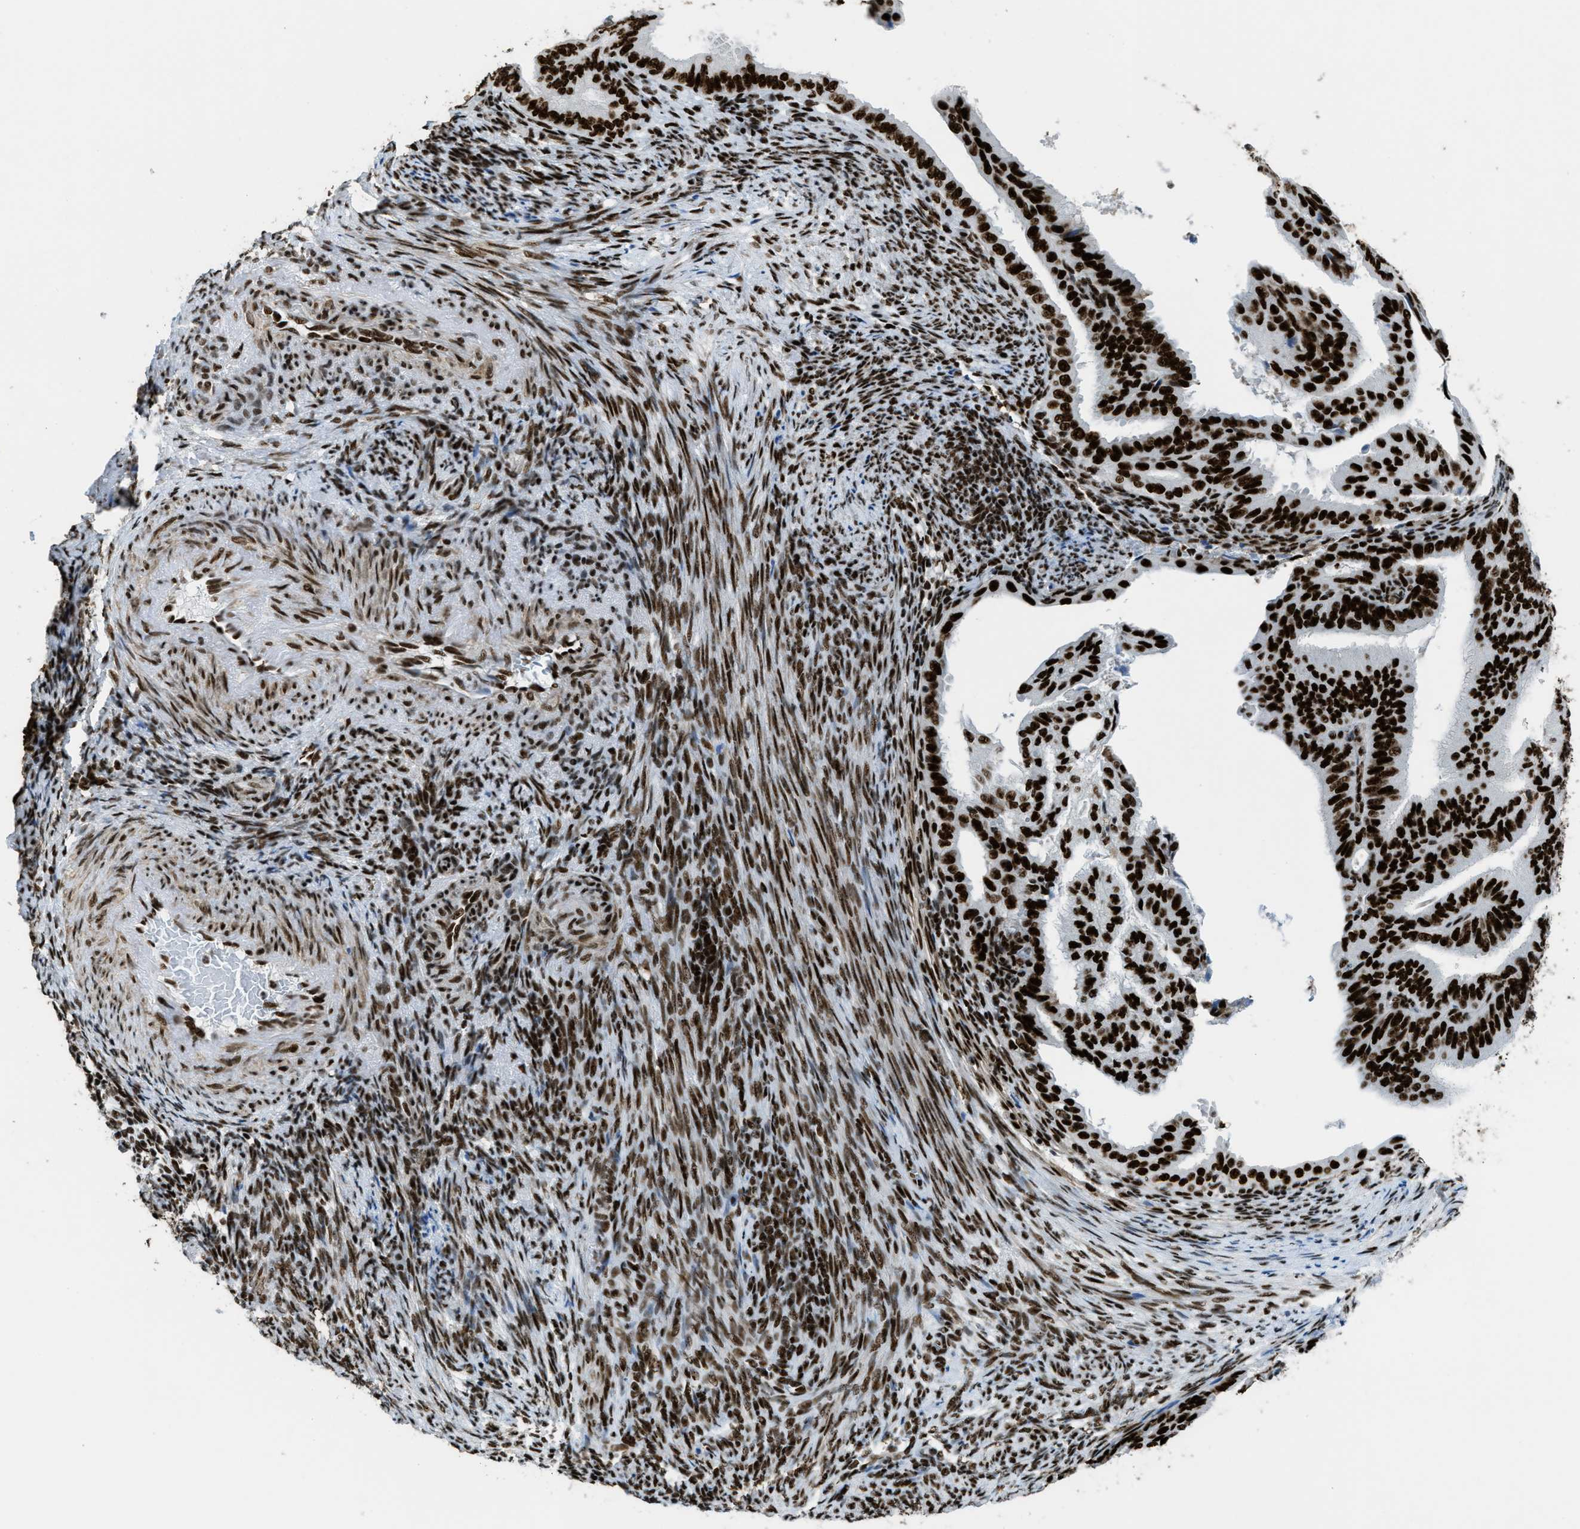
{"staining": {"intensity": "strong", "quantity": ">75%", "location": "nuclear"}, "tissue": "endometrial cancer", "cell_type": "Tumor cells", "image_type": "cancer", "snomed": [{"axis": "morphology", "description": "Adenocarcinoma, NOS"}, {"axis": "topography", "description": "Endometrium"}], "caption": "Human endometrial adenocarcinoma stained for a protein (brown) demonstrates strong nuclear positive staining in about >75% of tumor cells.", "gene": "ZNF207", "patient": {"sex": "female", "age": 58}}